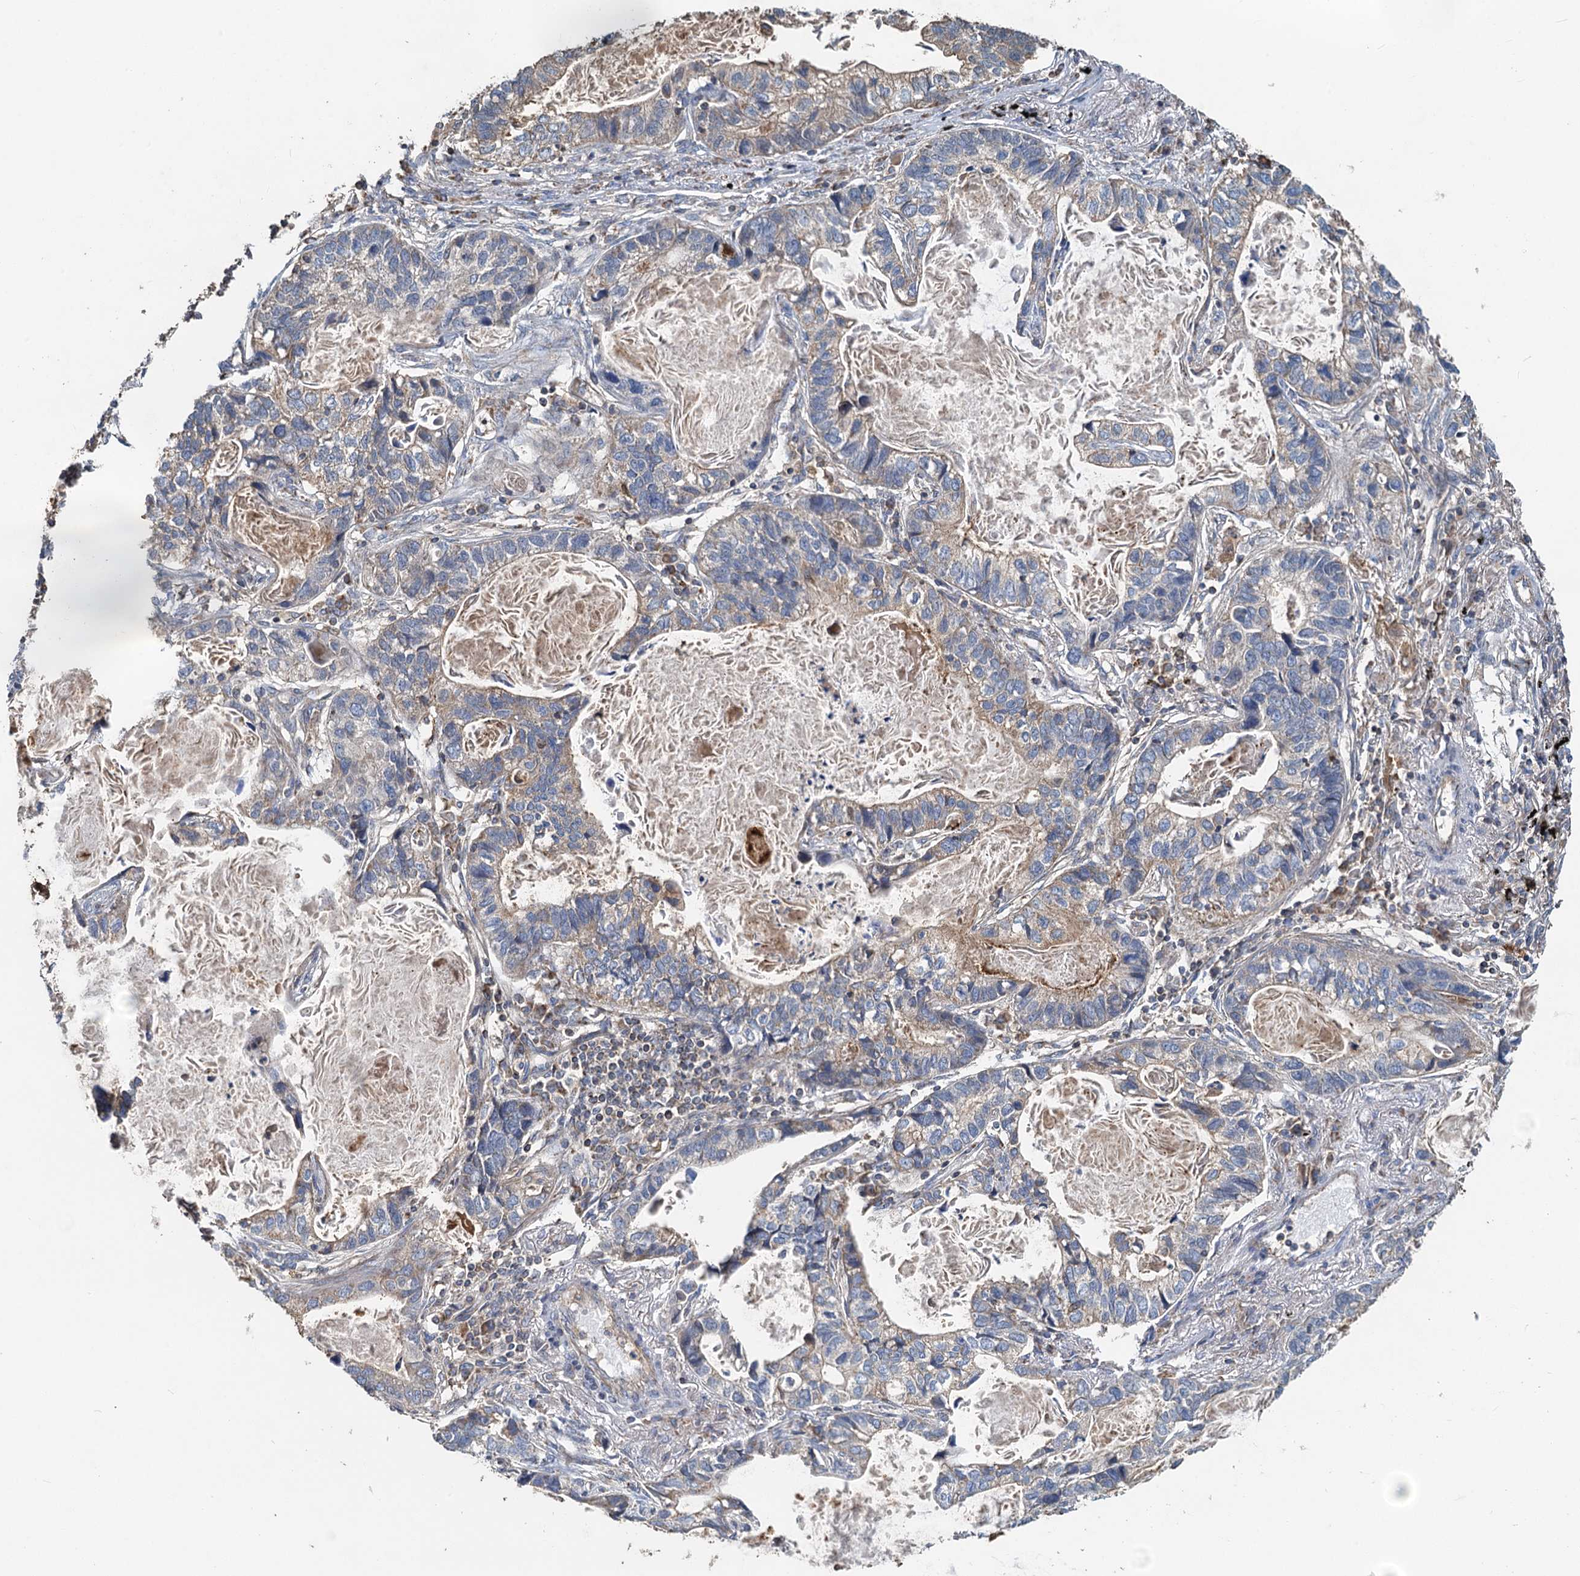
{"staining": {"intensity": "weak", "quantity": "25%-75%", "location": "cytoplasmic/membranous"}, "tissue": "lung cancer", "cell_type": "Tumor cells", "image_type": "cancer", "snomed": [{"axis": "morphology", "description": "Adenocarcinoma, NOS"}, {"axis": "topography", "description": "Lung"}], "caption": "This is a histology image of IHC staining of lung cancer, which shows weak positivity in the cytoplasmic/membranous of tumor cells.", "gene": "SDS", "patient": {"sex": "male", "age": 67}}